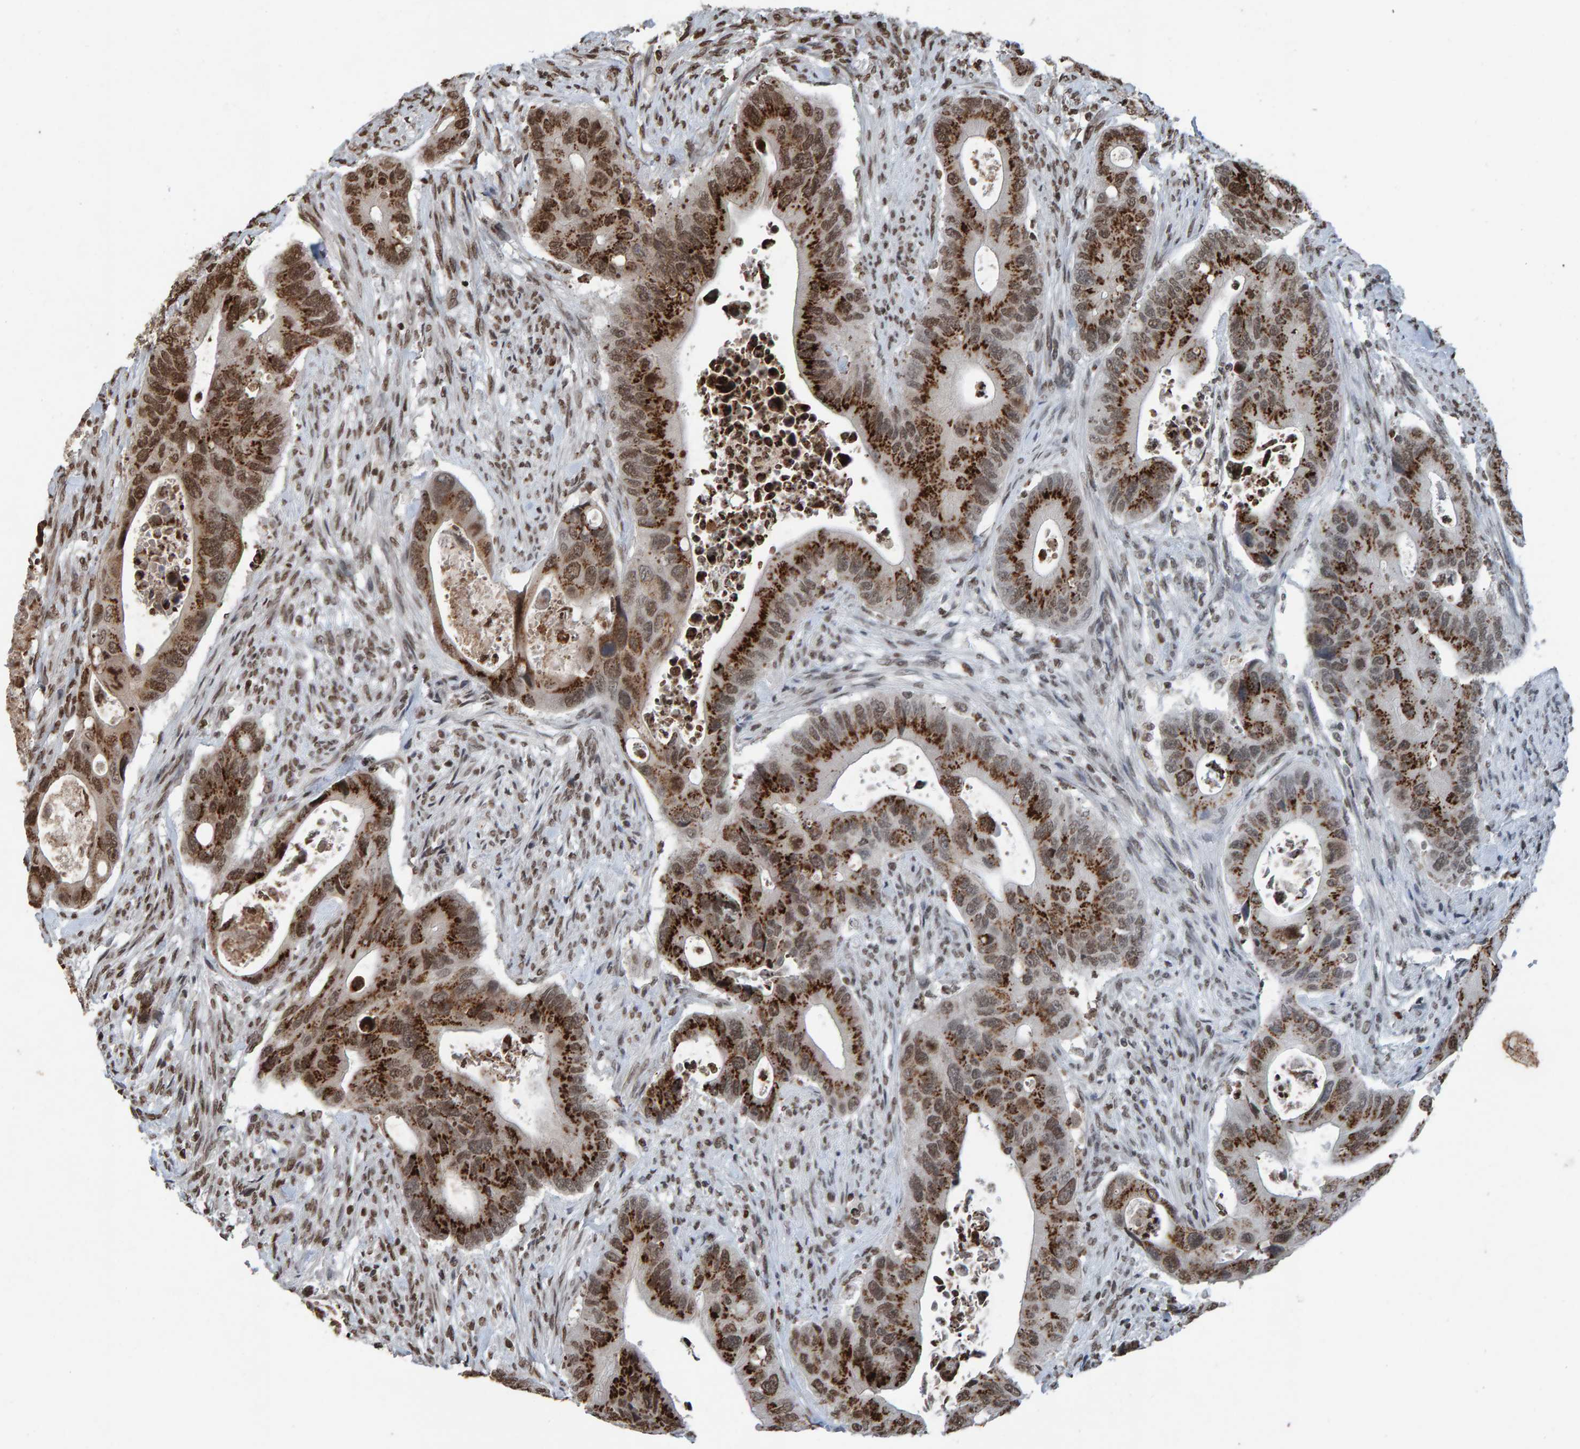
{"staining": {"intensity": "strong", "quantity": ">75%", "location": "cytoplasmic/membranous,nuclear"}, "tissue": "colorectal cancer", "cell_type": "Tumor cells", "image_type": "cancer", "snomed": [{"axis": "morphology", "description": "Adenocarcinoma, NOS"}, {"axis": "topography", "description": "Rectum"}], "caption": "IHC staining of colorectal cancer (adenocarcinoma), which displays high levels of strong cytoplasmic/membranous and nuclear positivity in about >75% of tumor cells indicating strong cytoplasmic/membranous and nuclear protein positivity. The staining was performed using DAB (3,3'-diaminobenzidine) (brown) for protein detection and nuclei were counterstained in hematoxylin (blue).", "gene": "H2AZ1", "patient": {"sex": "female", "age": 57}}